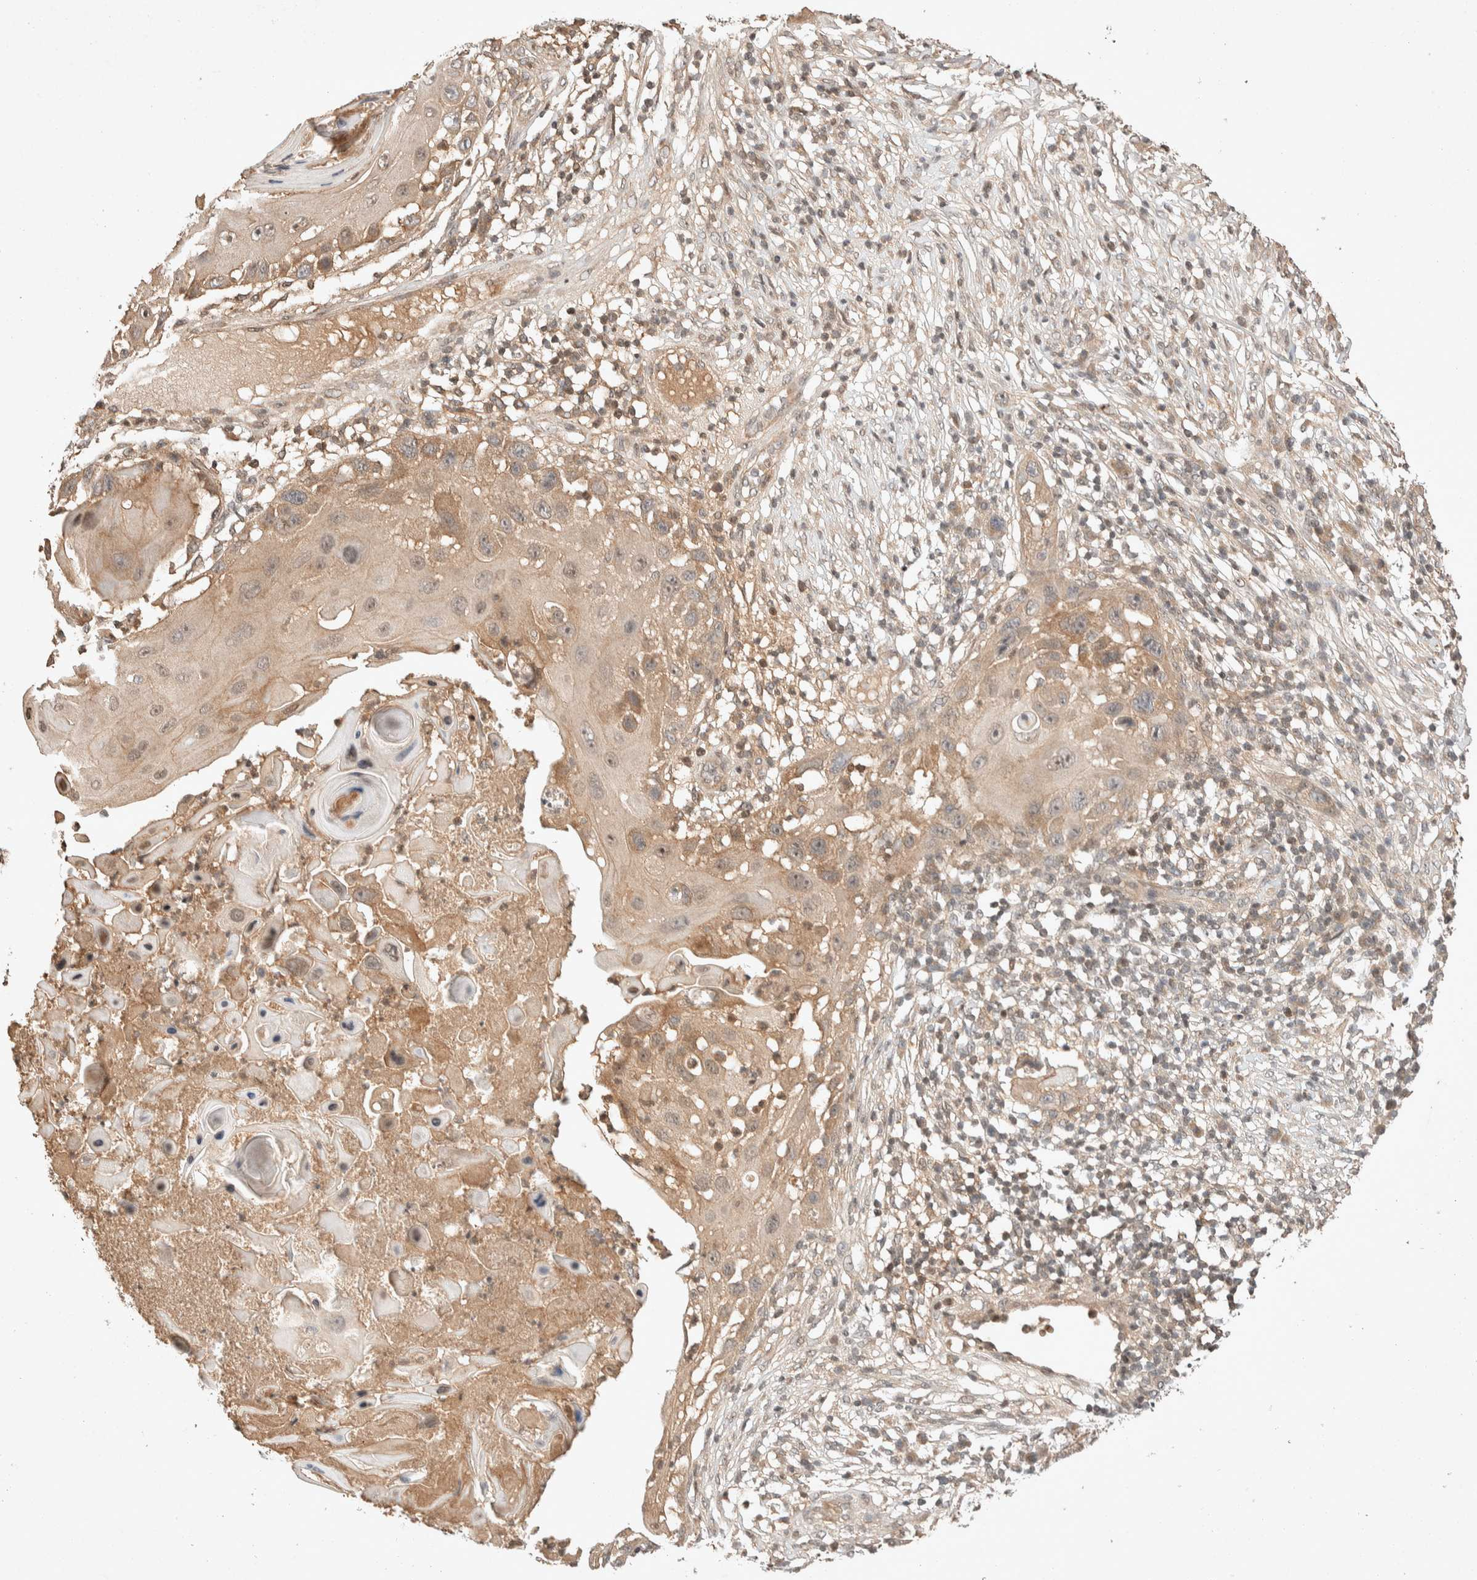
{"staining": {"intensity": "weak", "quantity": ">75%", "location": "cytoplasmic/membranous,nuclear"}, "tissue": "skin cancer", "cell_type": "Tumor cells", "image_type": "cancer", "snomed": [{"axis": "morphology", "description": "Squamous cell carcinoma, NOS"}, {"axis": "topography", "description": "Skin"}], "caption": "The micrograph demonstrates staining of skin cancer, revealing weak cytoplasmic/membranous and nuclear protein expression (brown color) within tumor cells.", "gene": "THRA", "patient": {"sex": "female", "age": 44}}